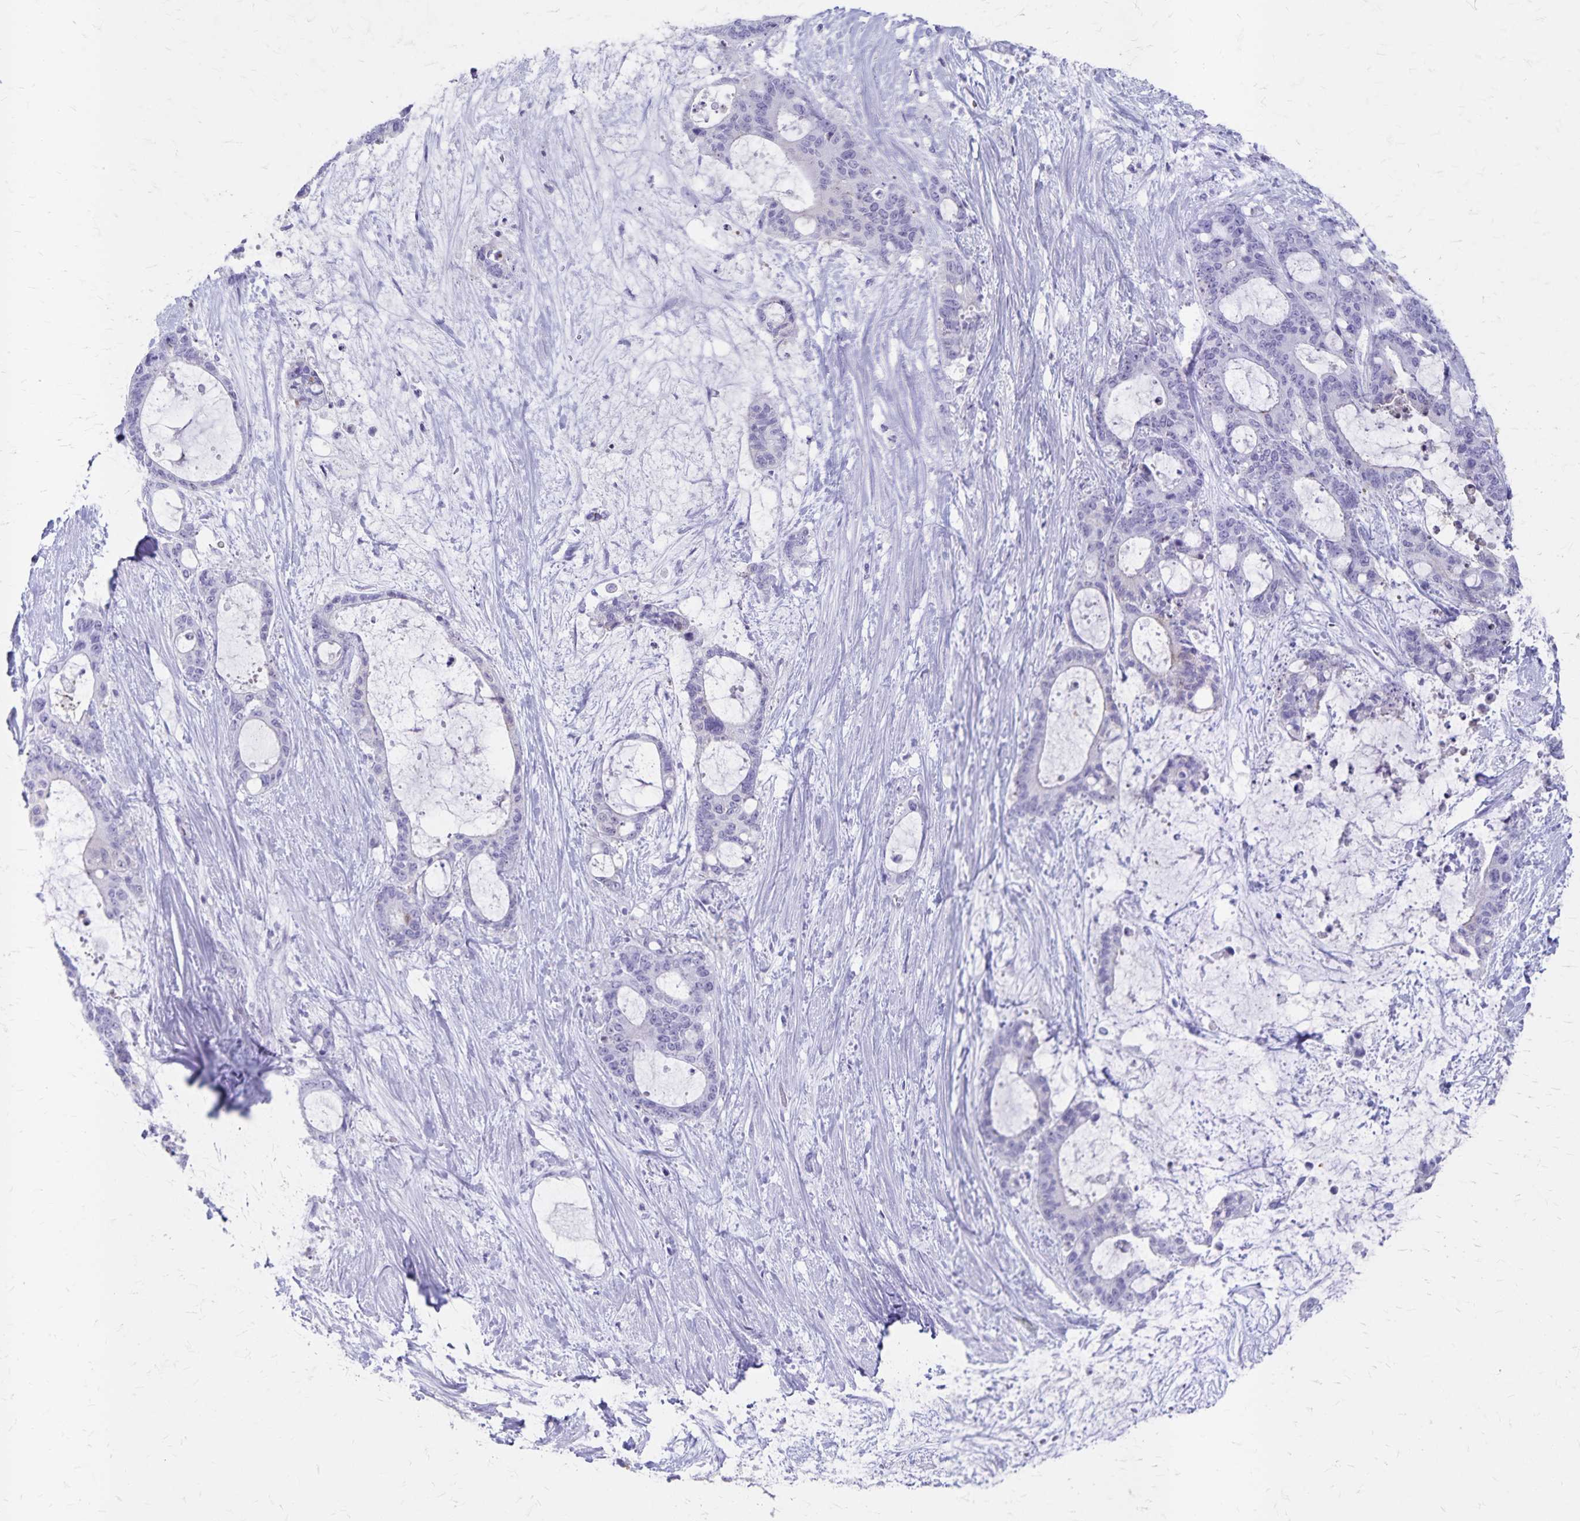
{"staining": {"intensity": "negative", "quantity": "none", "location": "none"}, "tissue": "liver cancer", "cell_type": "Tumor cells", "image_type": "cancer", "snomed": [{"axis": "morphology", "description": "Normal tissue, NOS"}, {"axis": "morphology", "description": "Cholangiocarcinoma"}, {"axis": "topography", "description": "Liver"}, {"axis": "topography", "description": "Peripheral nerve tissue"}], "caption": "Immunohistochemical staining of liver cancer exhibits no significant staining in tumor cells.", "gene": "GPBAR1", "patient": {"sex": "female", "age": 73}}